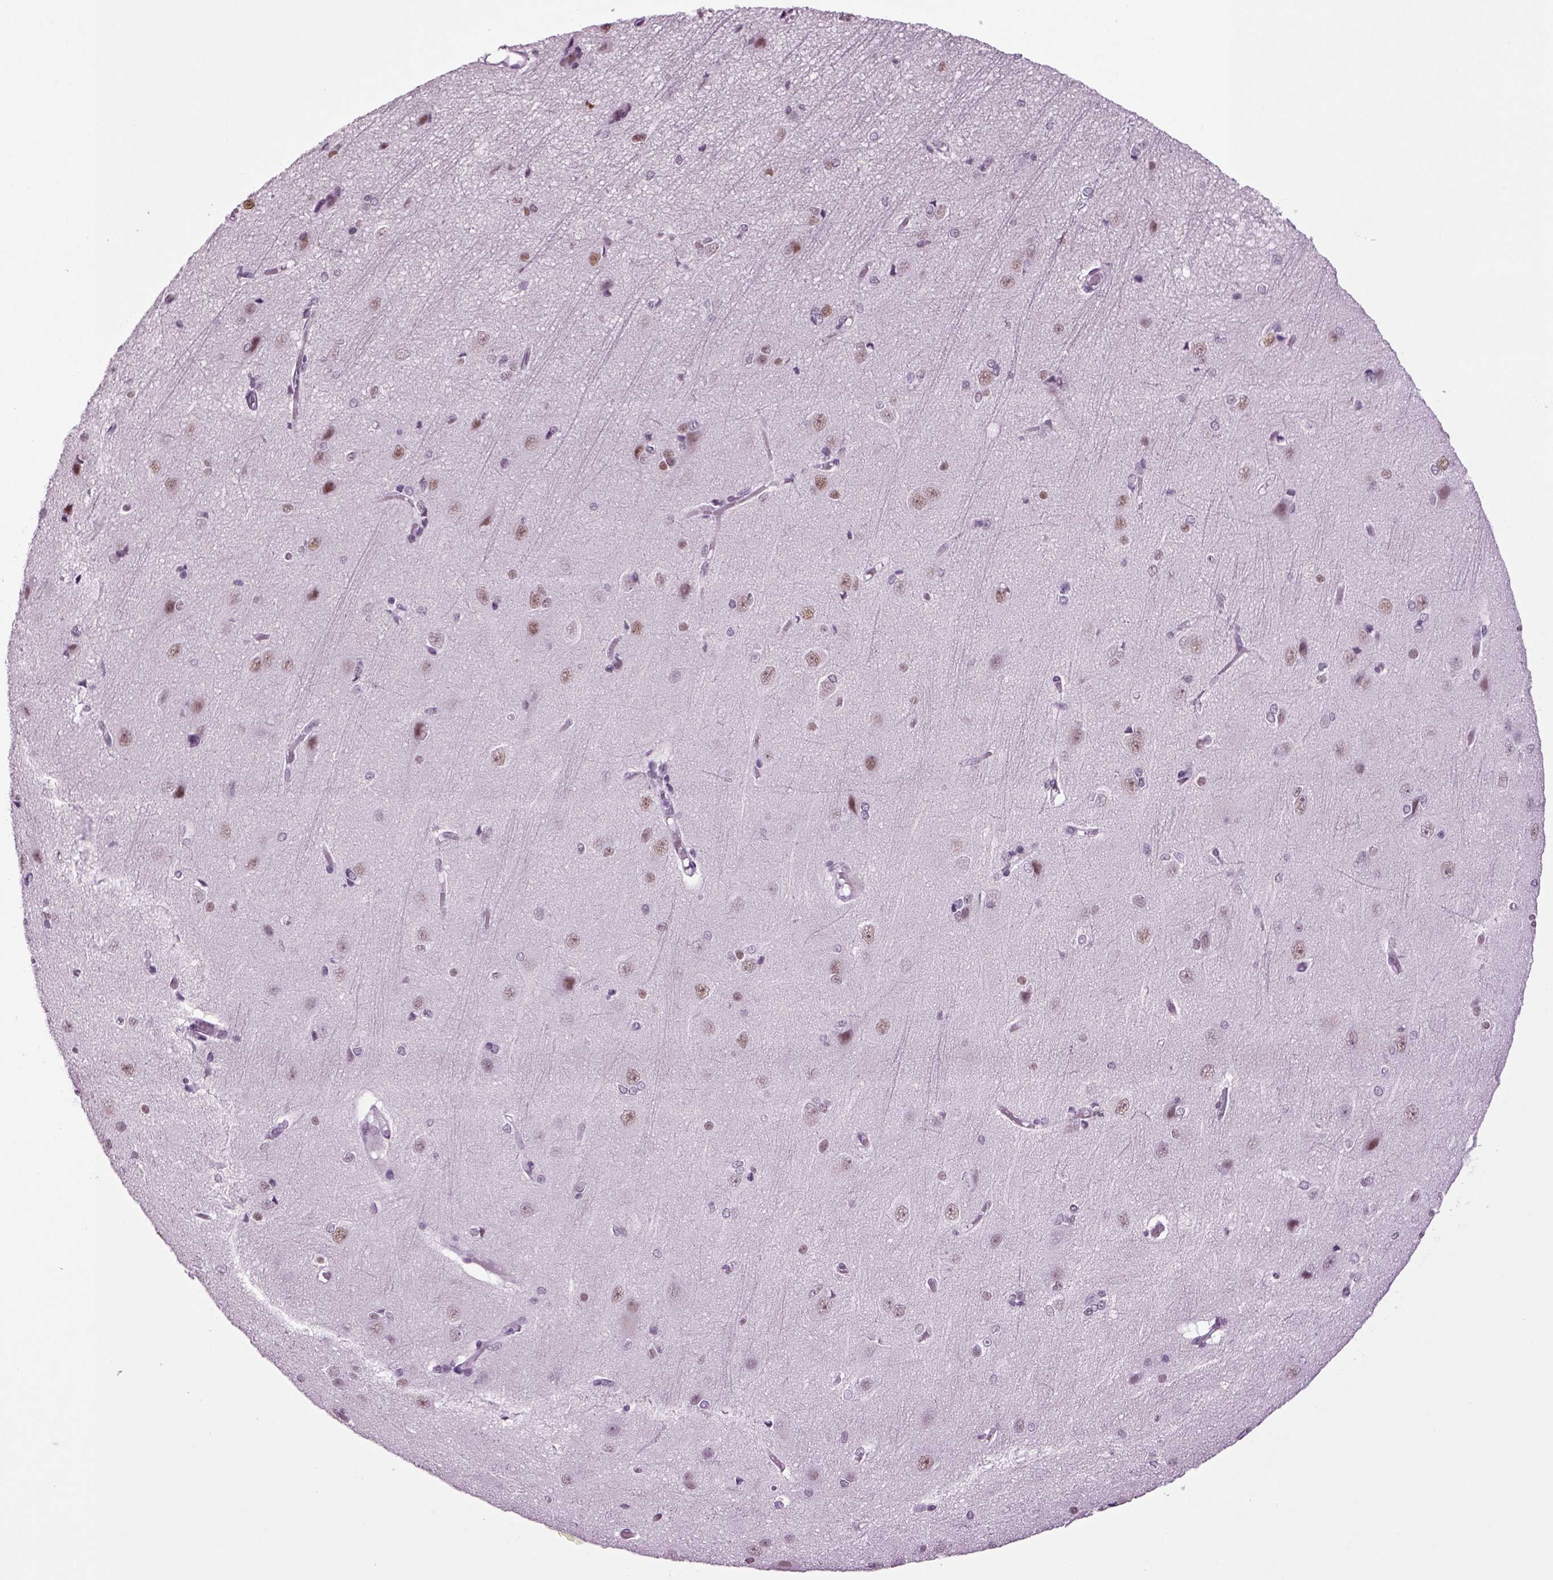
{"staining": {"intensity": "negative", "quantity": "none", "location": "none"}, "tissue": "cerebral cortex", "cell_type": "Endothelial cells", "image_type": "normal", "snomed": [{"axis": "morphology", "description": "Normal tissue, NOS"}, {"axis": "topography", "description": "Cerebral cortex"}], "caption": "An IHC photomicrograph of normal cerebral cortex is shown. There is no staining in endothelial cells of cerebral cortex.", "gene": "RFX3", "patient": {"sex": "male", "age": 37}}